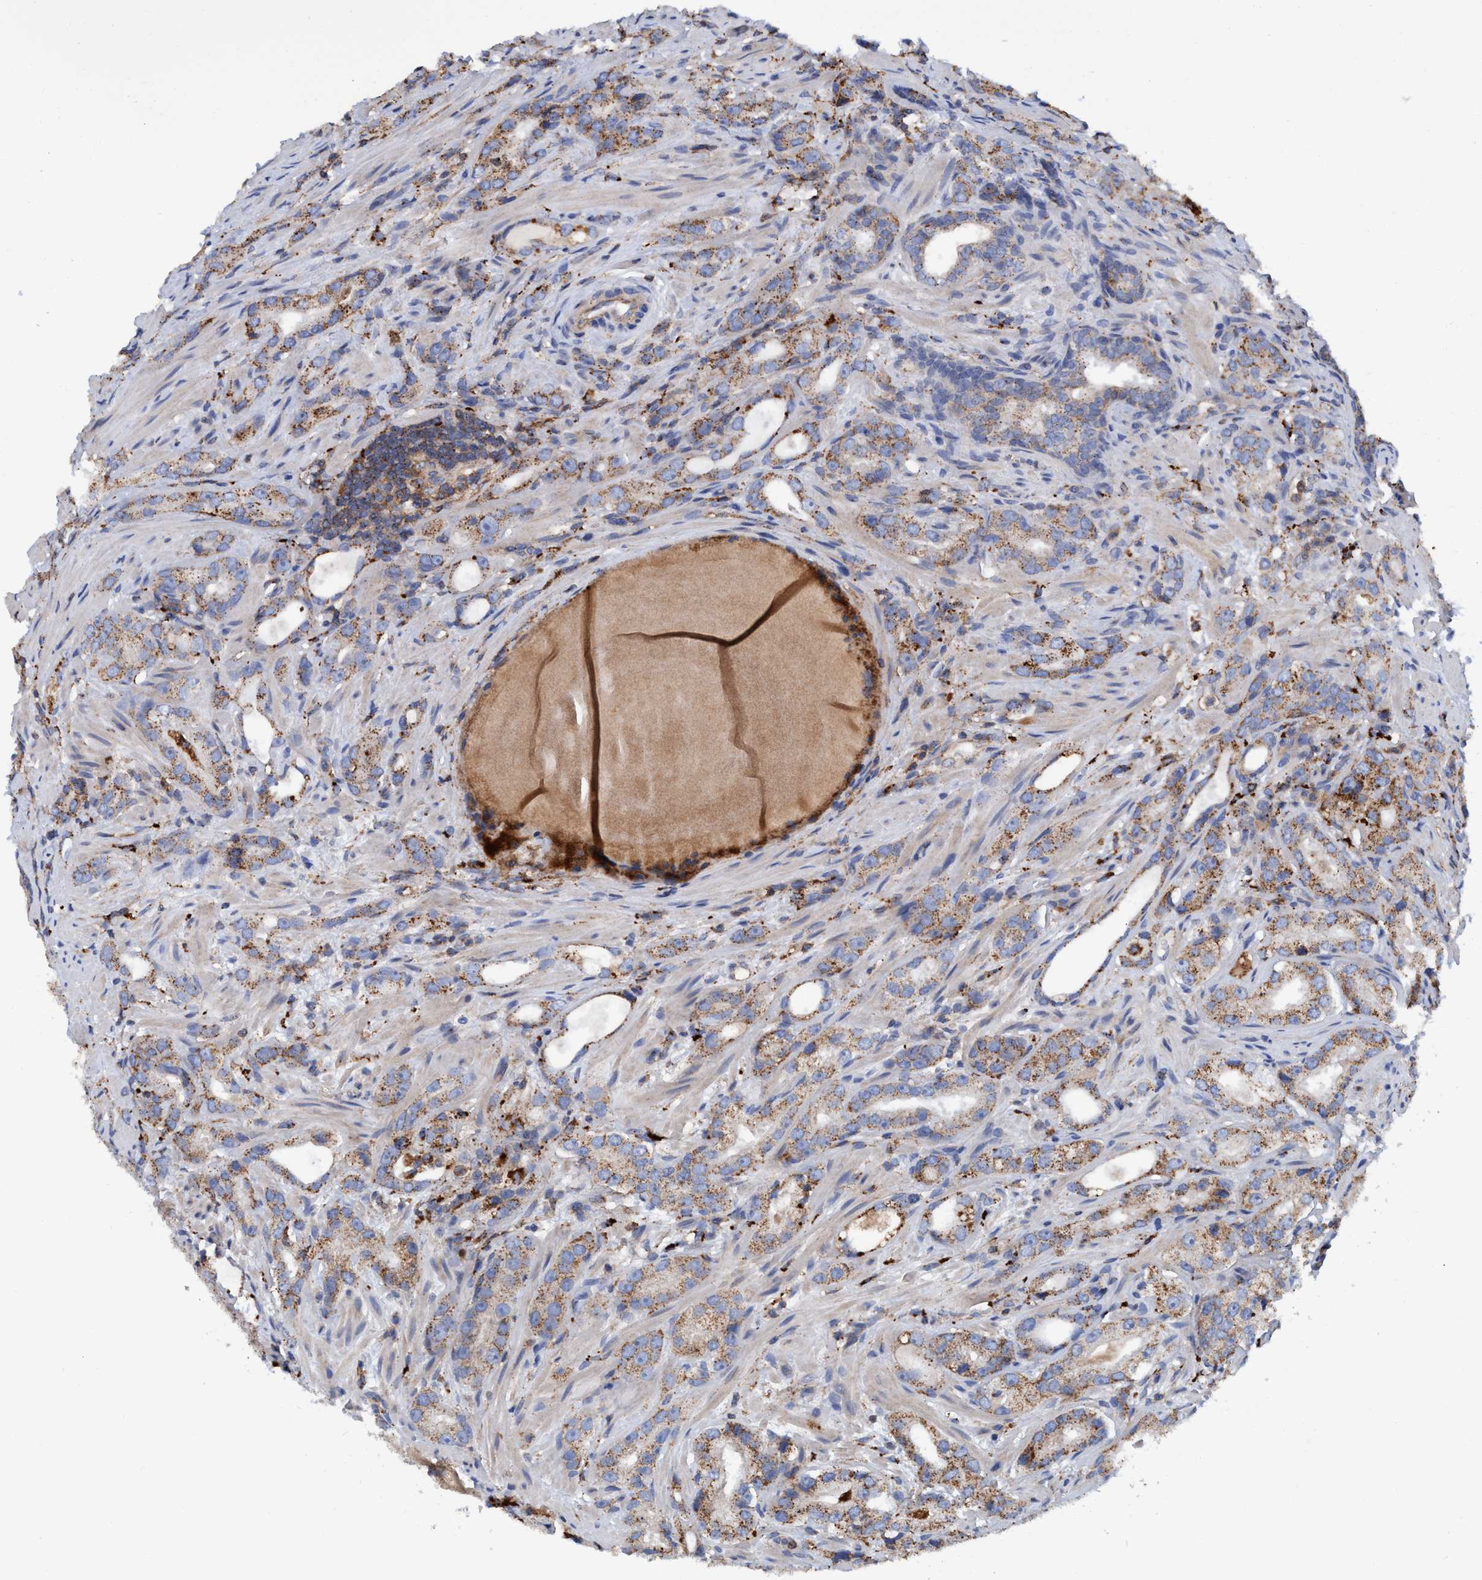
{"staining": {"intensity": "moderate", "quantity": ">75%", "location": "cytoplasmic/membranous"}, "tissue": "prostate cancer", "cell_type": "Tumor cells", "image_type": "cancer", "snomed": [{"axis": "morphology", "description": "Adenocarcinoma, High grade"}, {"axis": "topography", "description": "Prostate"}], "caption": "A medium amount of moderate cytoplasmic/membranous positivity is identified in approximately >75% of tumor cells in prostate high-grade adenocarcinoma tissue.", "gene": "TRIM65", "patient": {"sex": "male", "age": 63}}